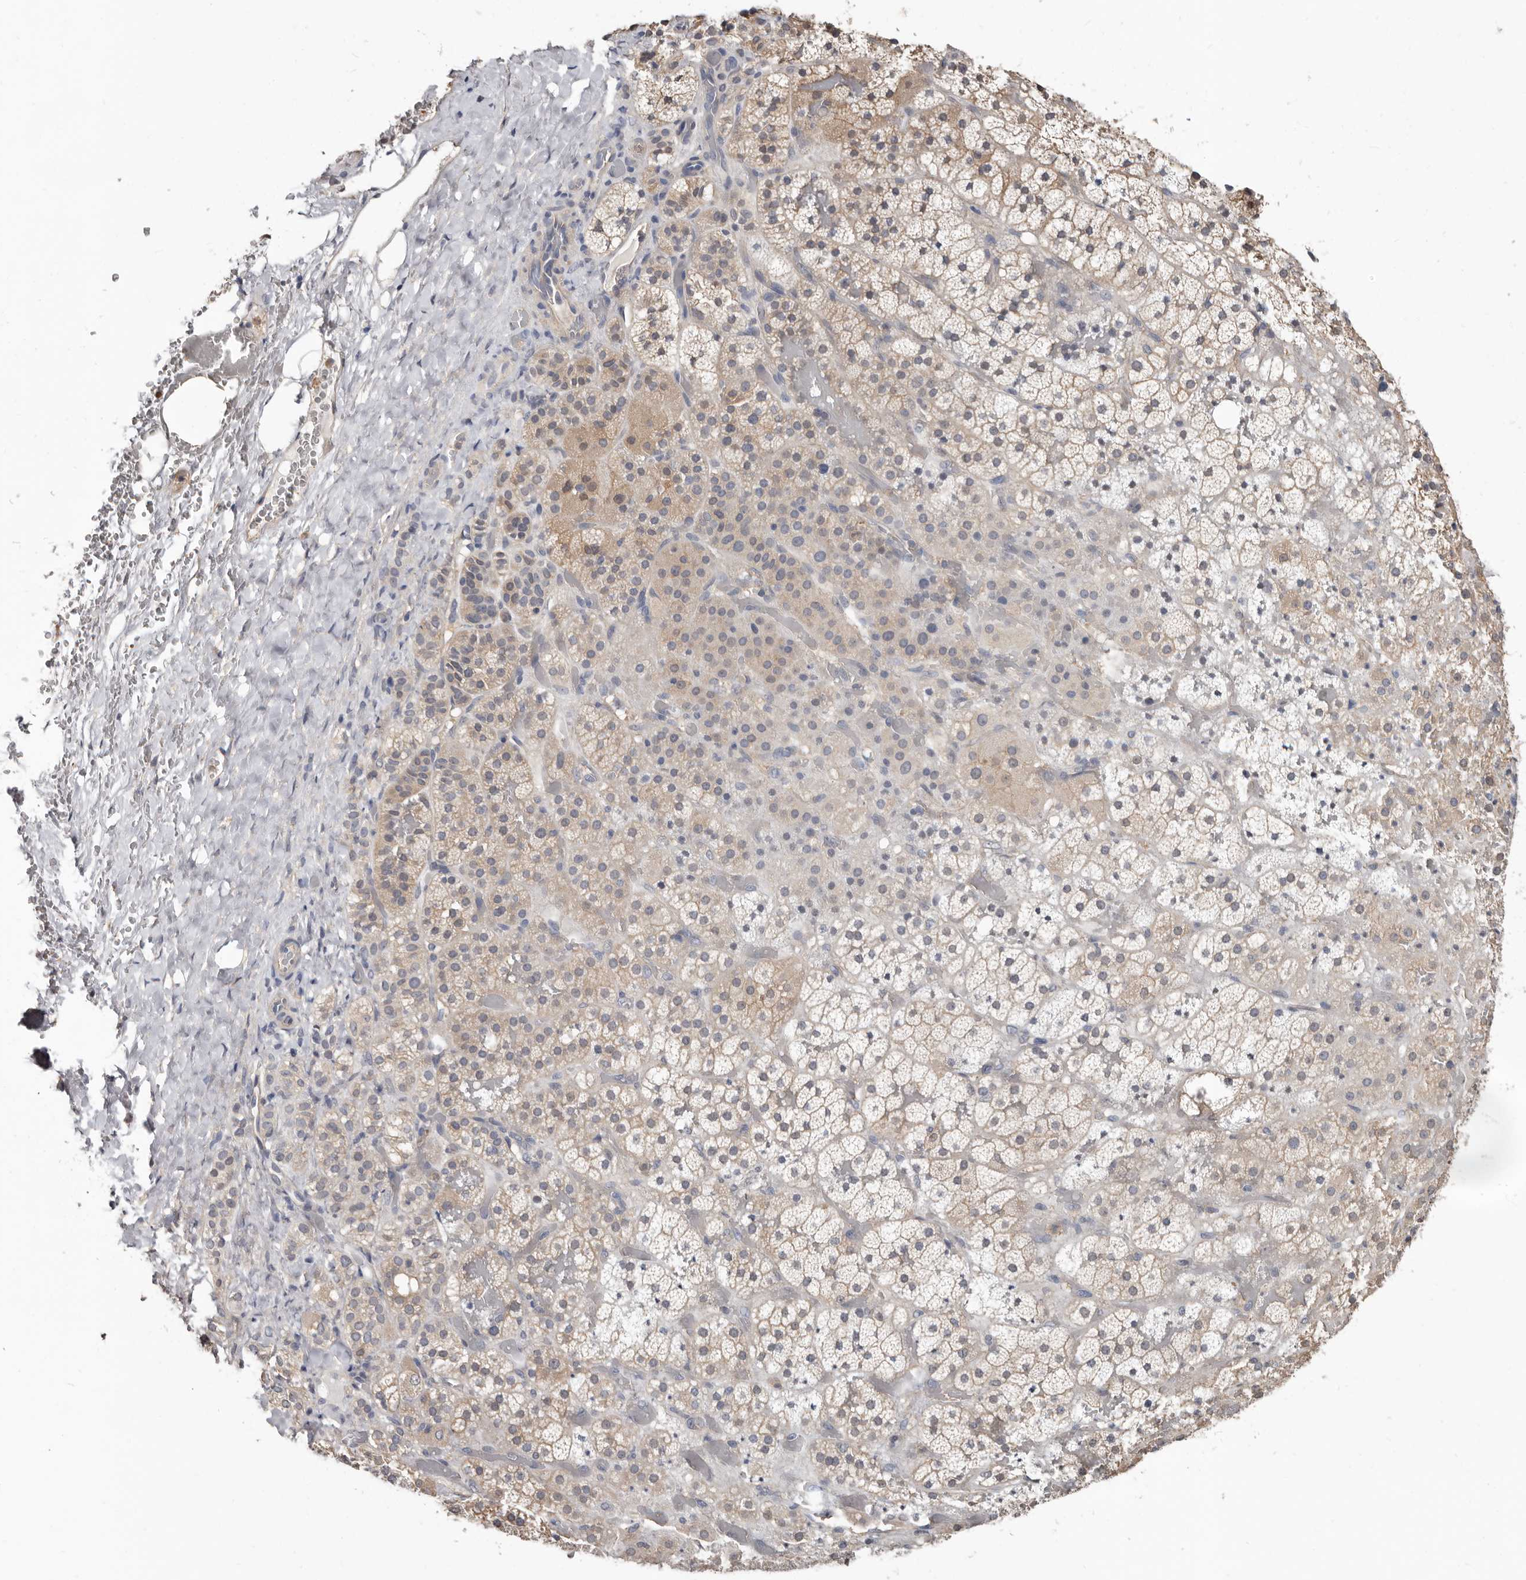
{"staining": {"intensity": "weak", "quantity": ">75%", "location": "cytoplasmic/membranous"}, "tissue": "adrenal gland", "cell_type": "Glandular cells", "image_type": "normal", "snomed": [{"axis": "morphology", "description": "Normal tissue, NOS"}, {"axis": "topography", "description": "Adrenal gland"}], "caption": "Adrenal gland stained for a protein (brown) demonstrates weak cytoplasmic/membranous positive positivity in about >75% of glandular cells.", "gene": "MRPL18", "patient": {"sex": "male", "age": 57}}